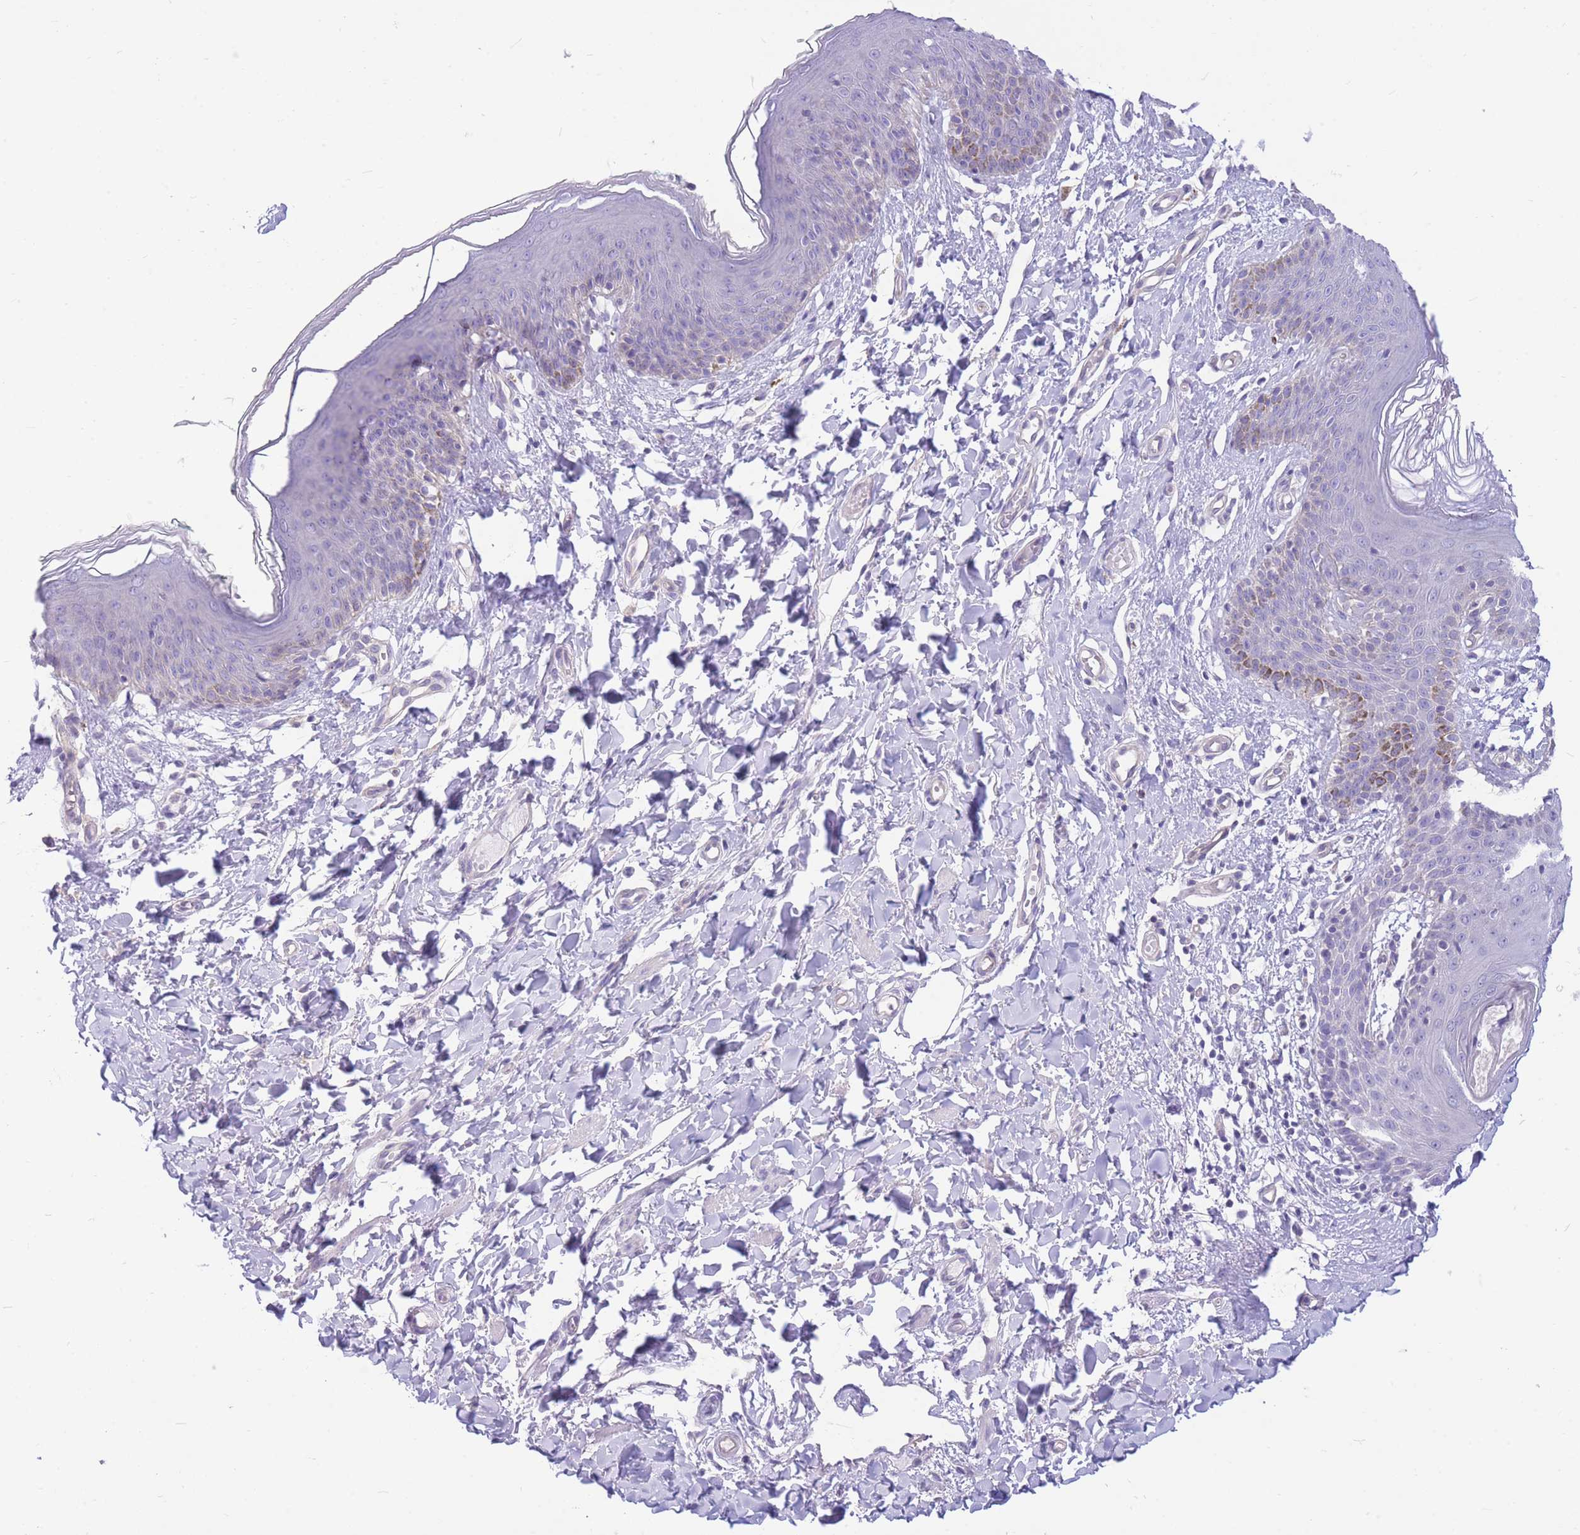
{"staining": {"intensity": "negative", "quantity": "none", "location": "none"}, "tissue": "skin", "cell_type": "Epidermal cells", "image_type": "normal", "snomed": [{"axis": "morphology", "description": "Normal tissue, NOS"}, {"axis": "topography", "description": "Vulva"}], "caption": "Immunohistochemistry (IHC) image of unremarkable skin: human skin stained with DAB shows no significant protein positivity in epidermal cells.", "gene": "ZNF311", "patient": {"sex": "female", "age": 66}}